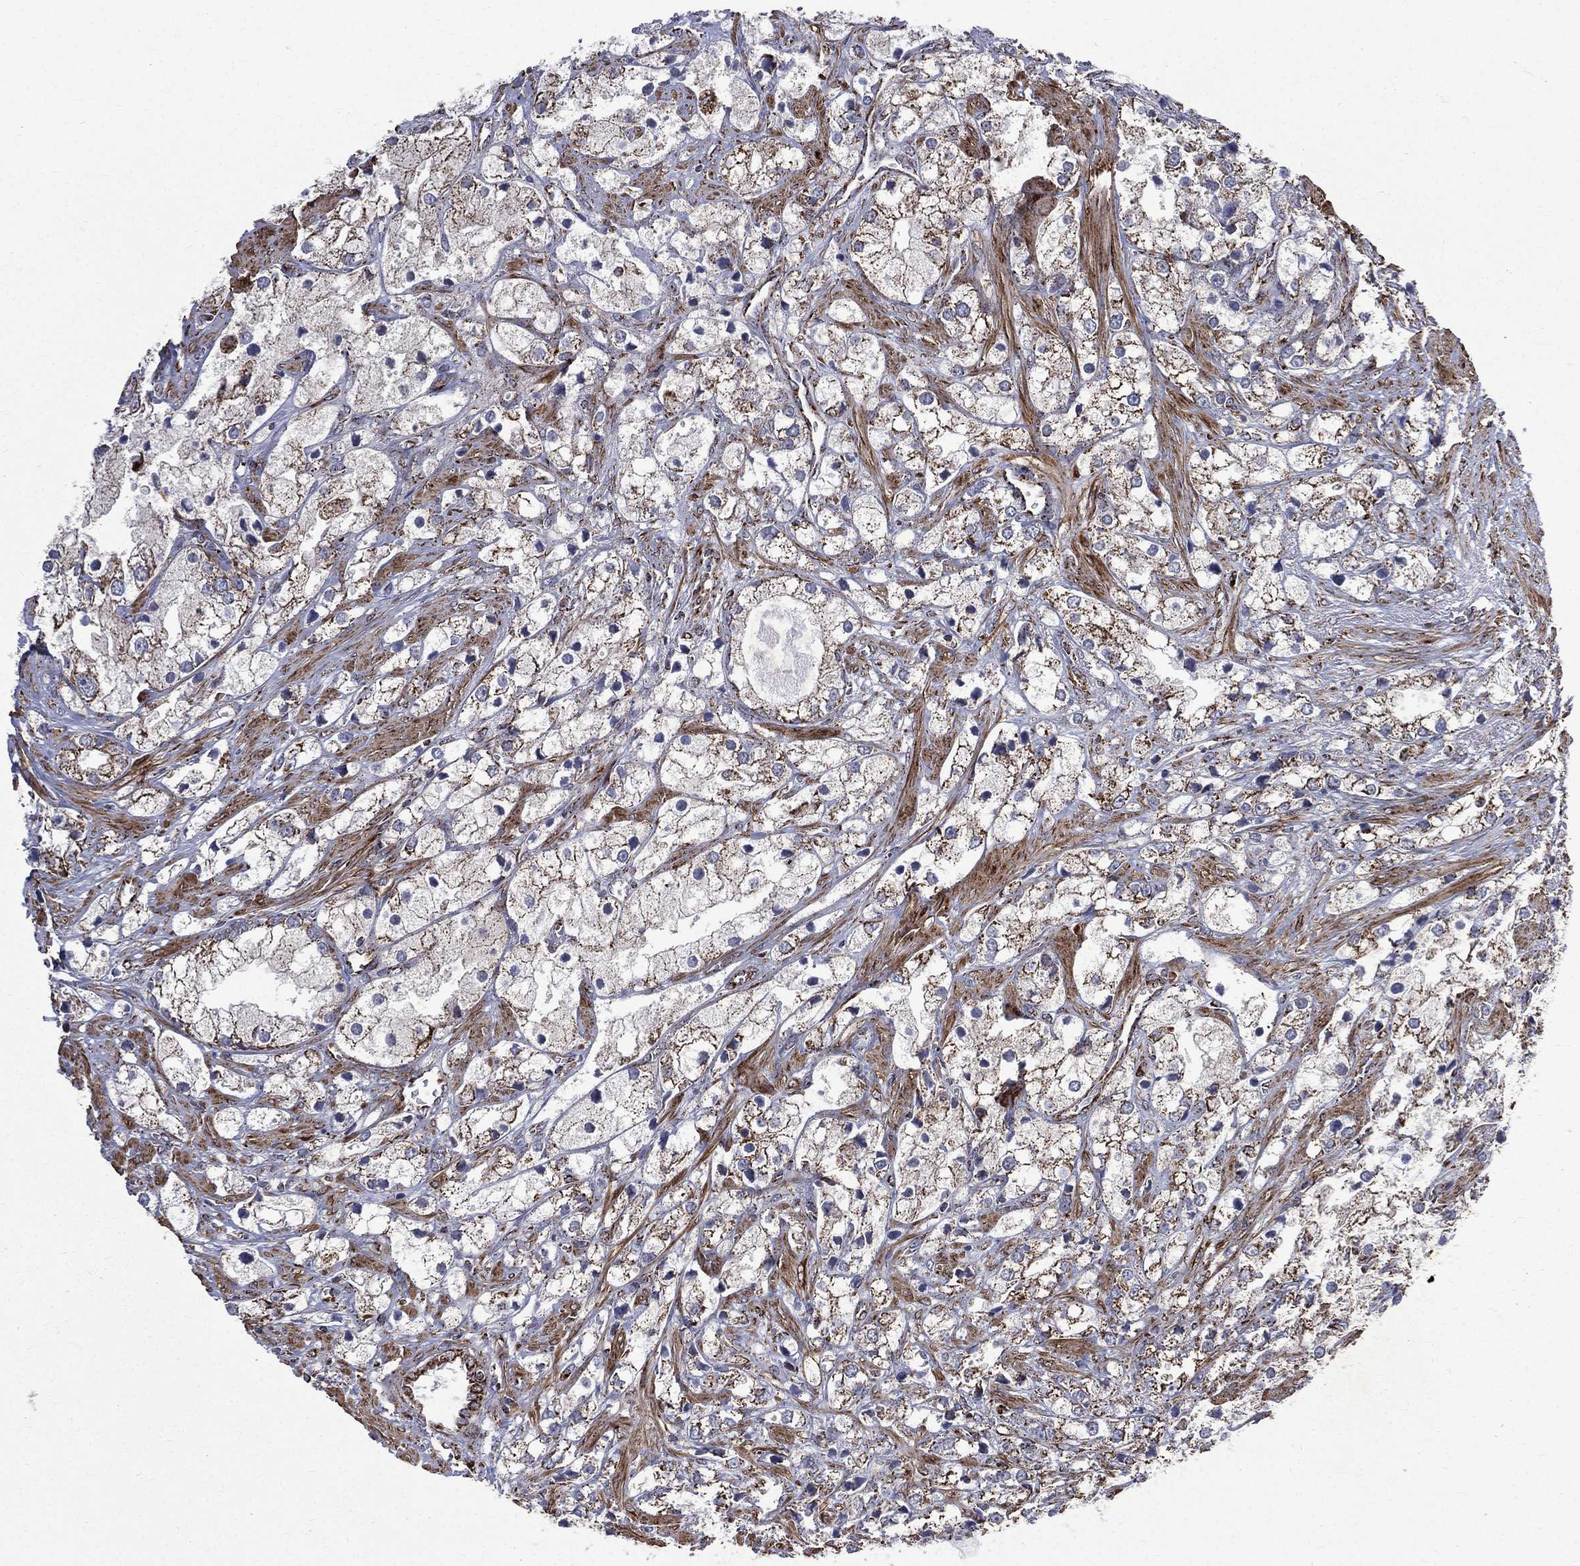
{"staining": {"intensity": "moderate", "quantity": "<25%", "location": "cytoplasmic/membranous"}, "tissue": "prostate cancer", "cell_type": "Tumor cells", "image_type": "cancer", "snomed": [{"axis": "morphology", "description": "Adenocarcinoma, NOS"}, {"axis": "topography", "description": "Prostate and seminal vesicle, NOS"}, {"axis": "topography", "description": "Prostate"}], "caption": "This histopathology image shows immunohistochemistry staining of adenocarcinoma (prostate), with low moderate cytoplasmic/membranous staining in about <25% of tumor cells.", "gene": "GOT2", "patient": {"sex": "male", "age": 79}}